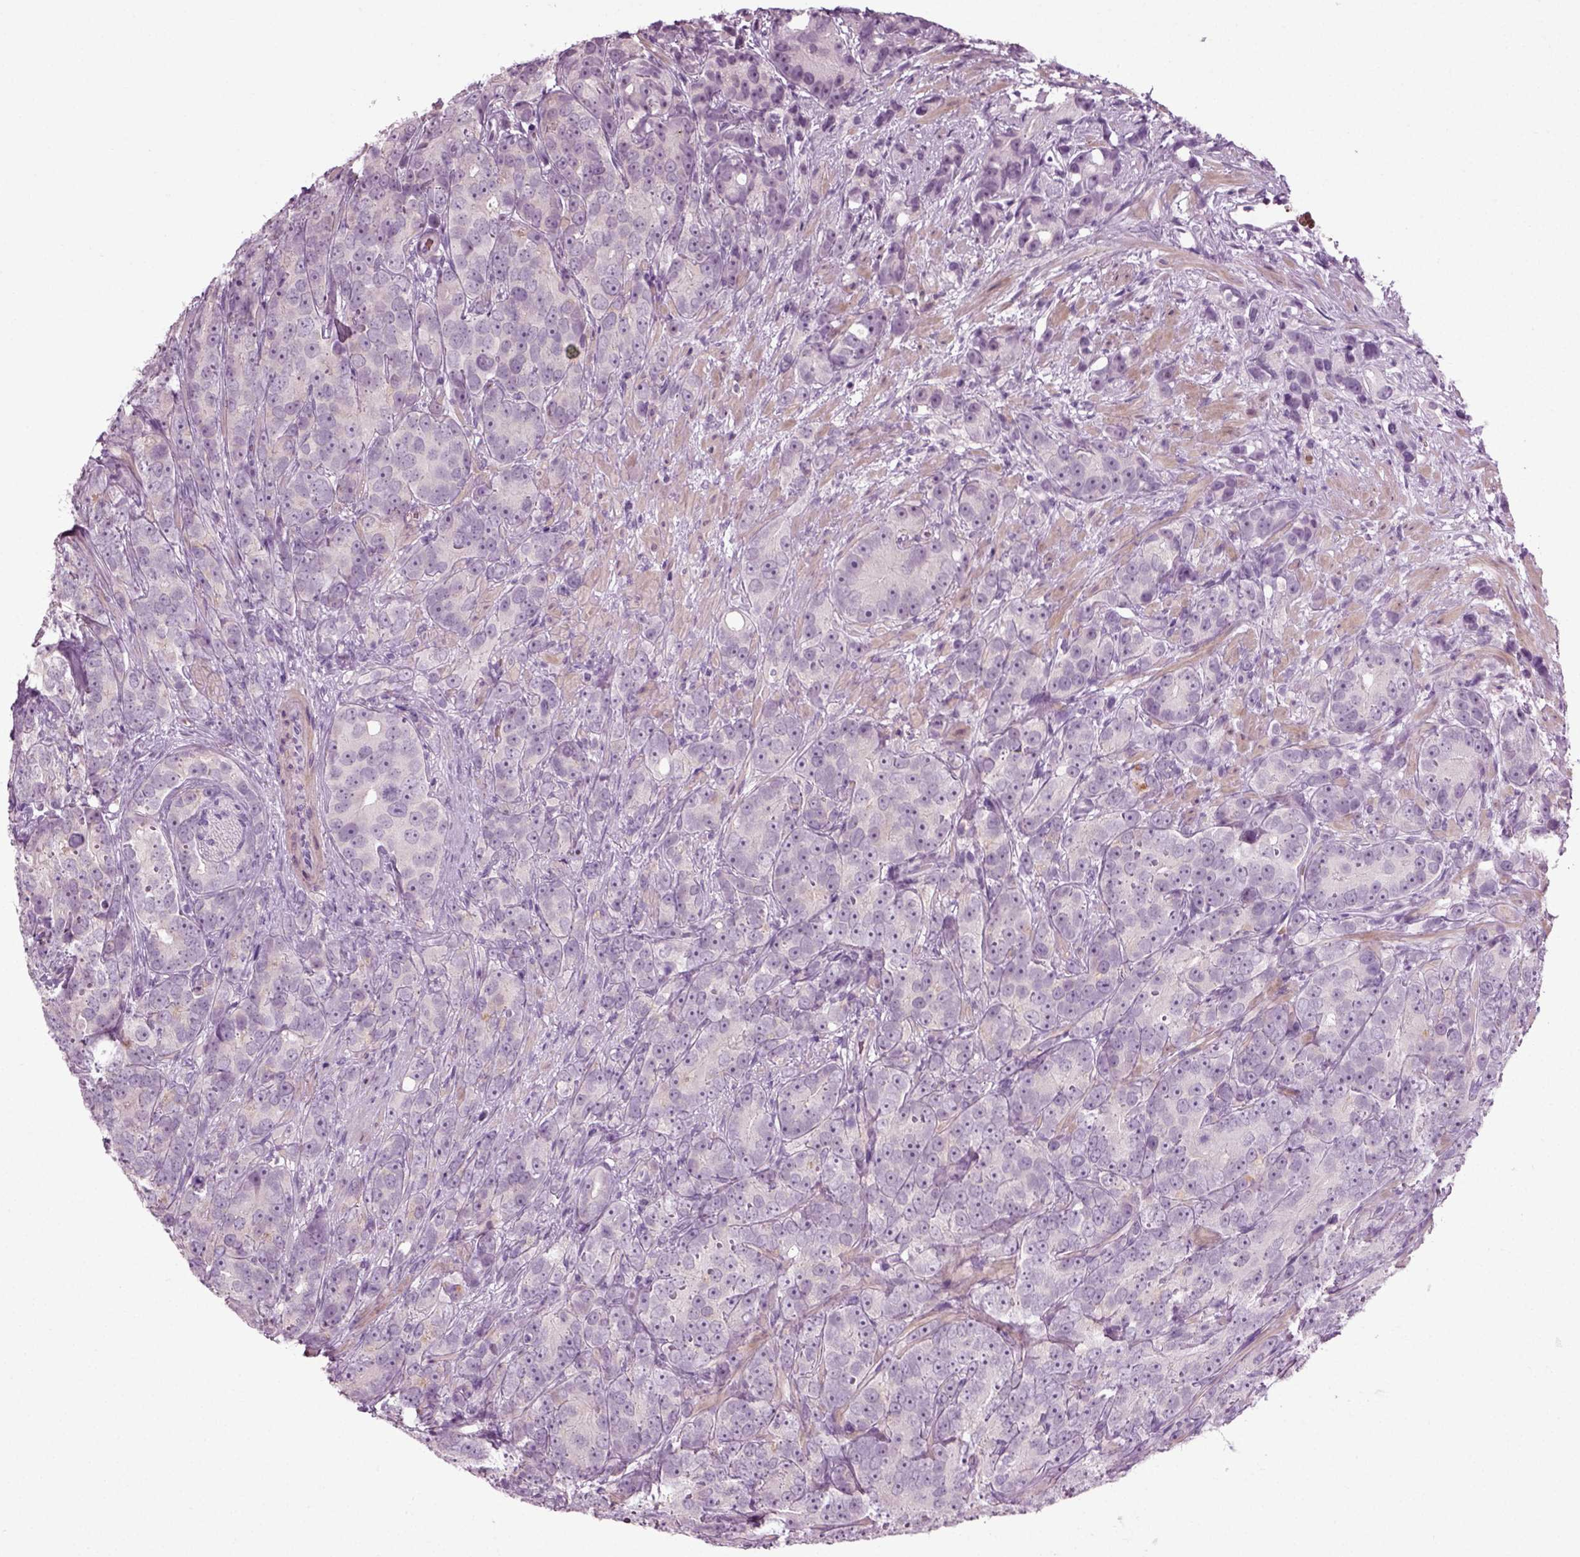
{"staining": {"intensity": "negative", "quantity": "none", "location": "none"}, "tissue": "prostate cancer", "cell_type": "Tumor cells", "image_type": "cancer", "snomed": [{"axis": "morphology", "description": "Adenocarcinoma, High grade"}, {"axis": "topography", "description": "Prostate"}], "caption": "DAB (3,3'-diaminobenzidine) immunohistochemical staining of human high-grade adenocarcinoma (prostate) reveals no significant expression in tumor cells.", "gene": "ZC2HC1C", "patient": {"sex": "male", "age": 90}}